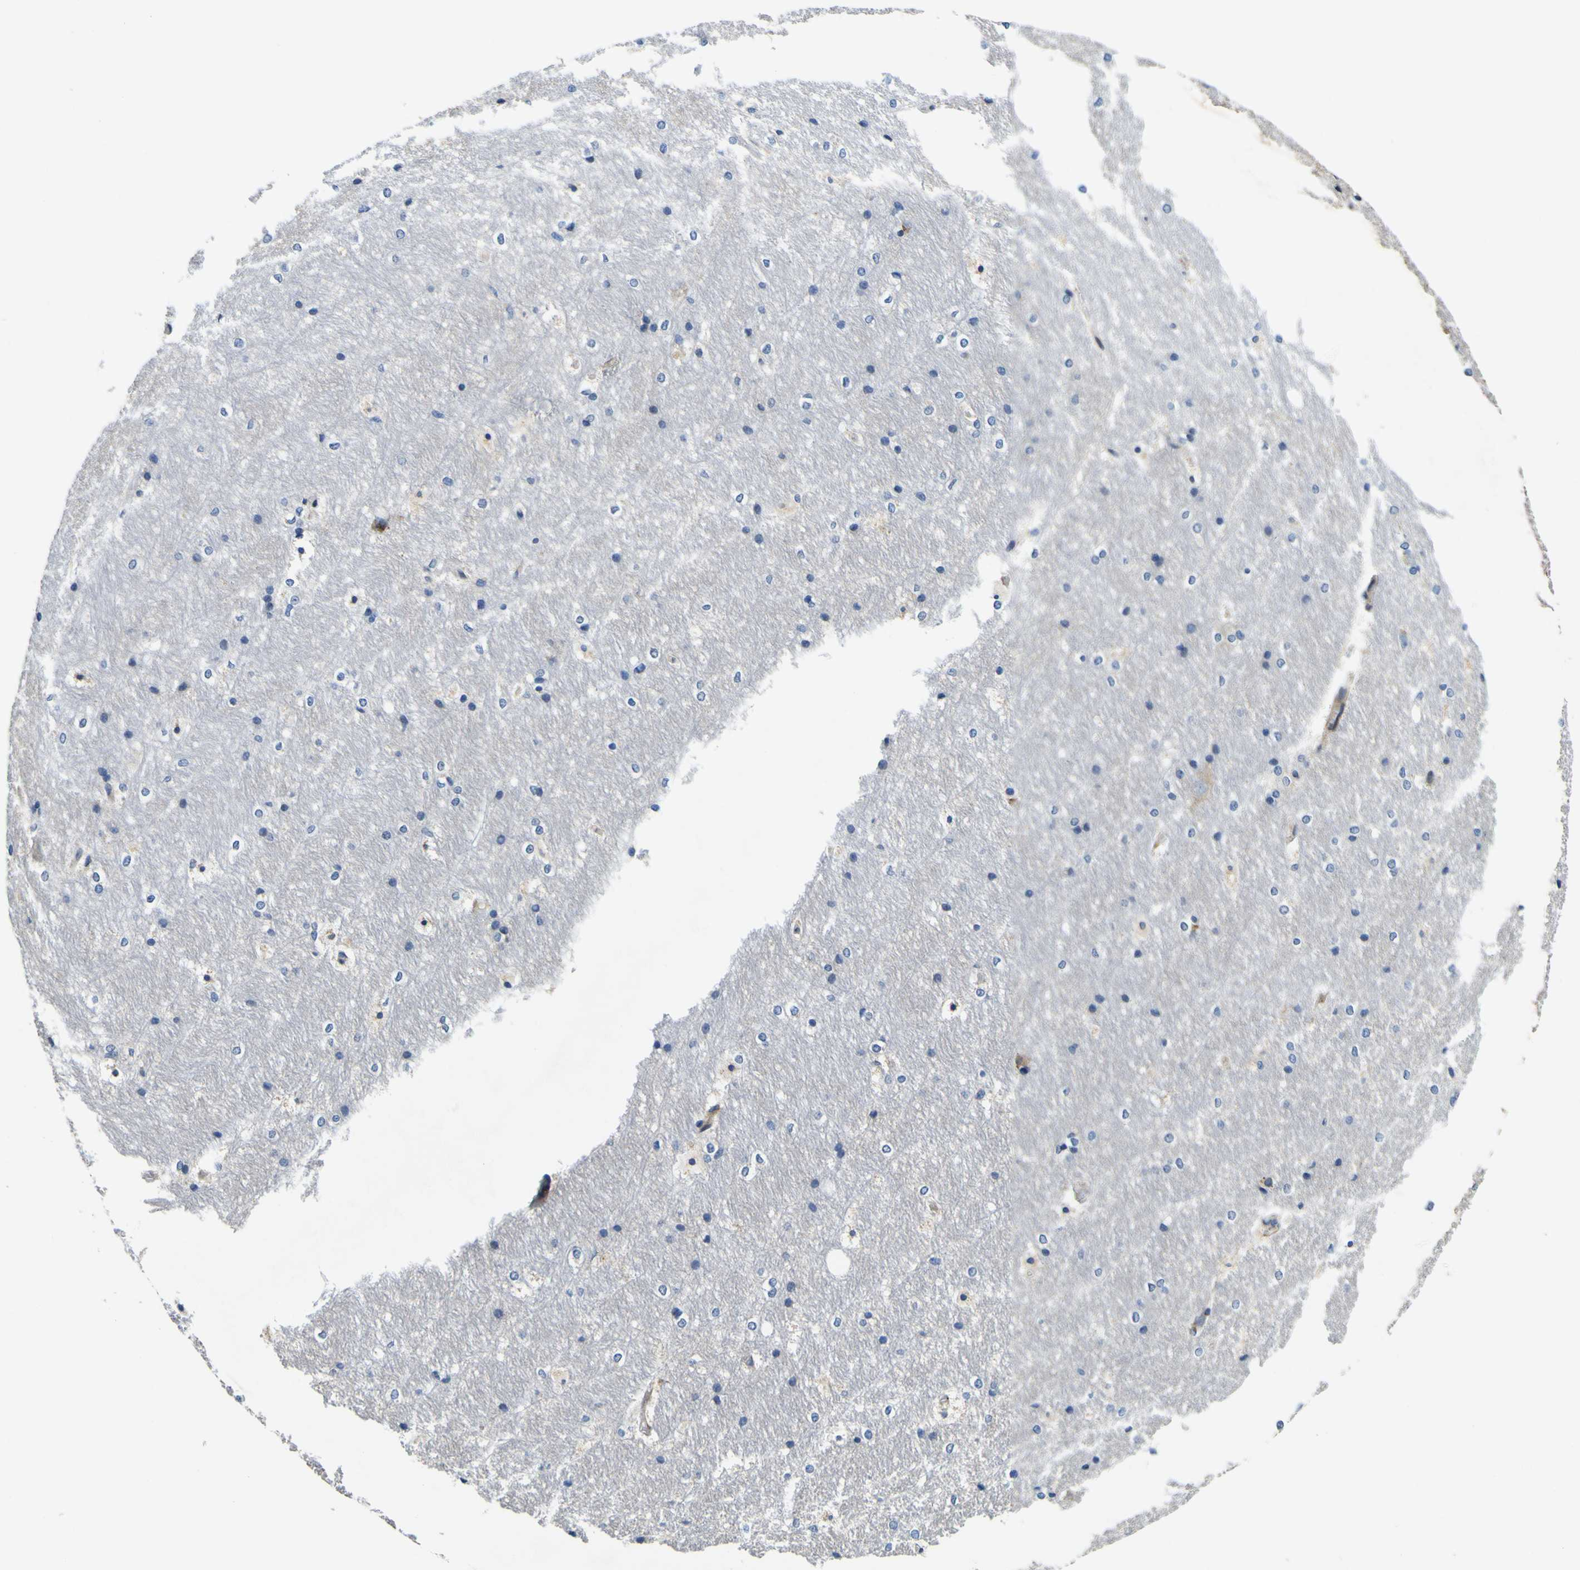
{"staining": {"intensity": "negative", "quantity": "none", "location": "none"}, "tissue": "hippocampus", "cell_type": "Glial cells", "image_type": "normal", "snomed": [{"axis": "morphology", "description": "Normal tissue, NOS"}, {"axis": "topography", "description": "Hippocampus"}], "caption": "High magnification brightfield microscopy of benign hippocampus stained with DAB (3,3'-diaminobenzidine) (brown) and counterstained with hematoxylin (blue): glial cells show no significant staining.", "gene": "NLRP3", "patient": {"sex": "female", "age": 19}}